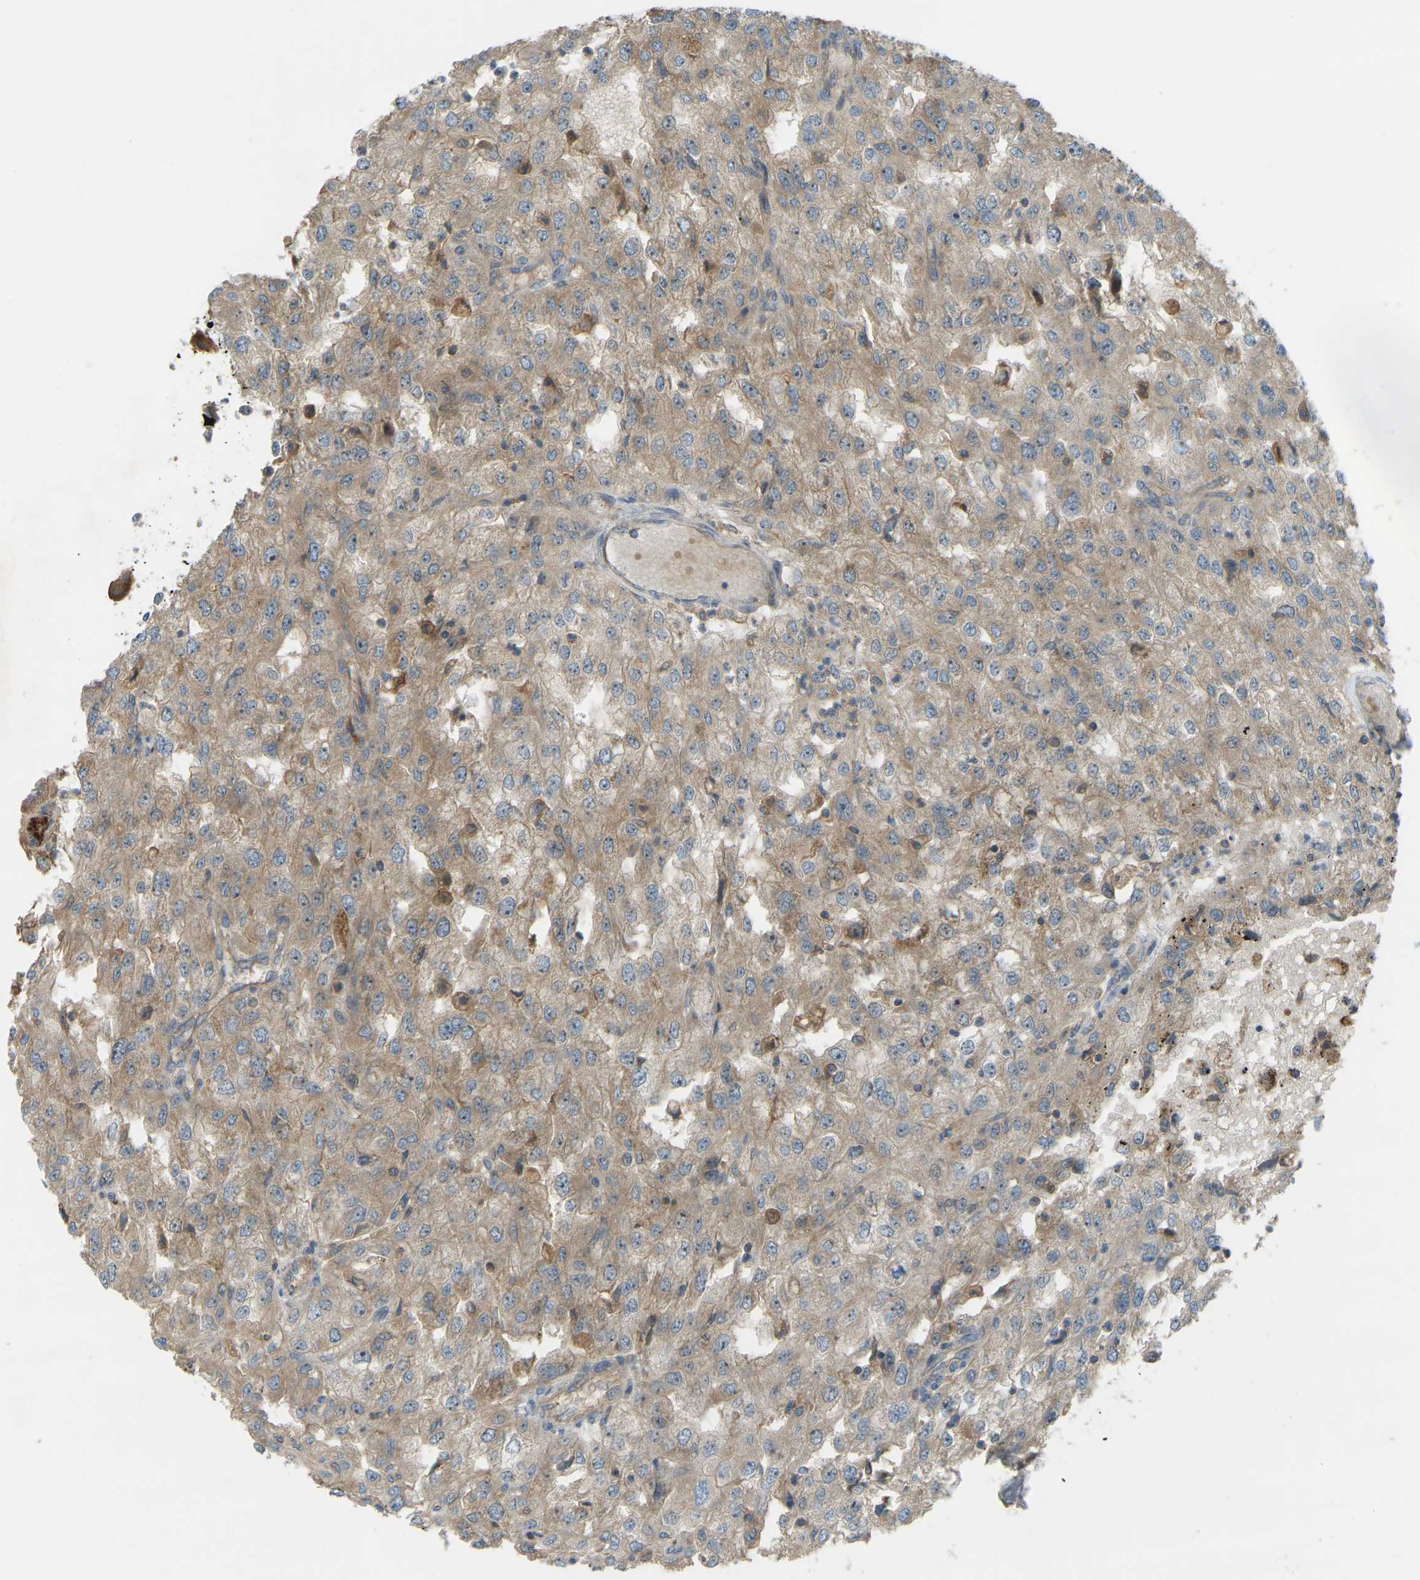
{"staining": {"intensity": "moderate", "quantity": ">75%", "location": "cytoplasmic/membranous"}, "tissue": "renal cancer", "cell_type": "Tumor cells", "image_type": "cancer", "snomed": [{"axis": "morphology", "description": "Adenocarcinoma, NOS"}, {"axis": "topography", "description": "Kidney"}], "caption": "IHC staining of renal cancer (adenocarcinoma), which demonstrates medium levels of moderate cytoplasmic/membranous positivity in approximately >75% of tumor cells indicating moderate cytoplasmic/membranous protein staining. The staining was performed using DAB (3,3'-diaminobenzidine) (brown) for protein detection and nuclei were counterstained in hematoxylin (blue).", "gene": "ZNF71", "patient": {"sex": "female", "age": 54}}